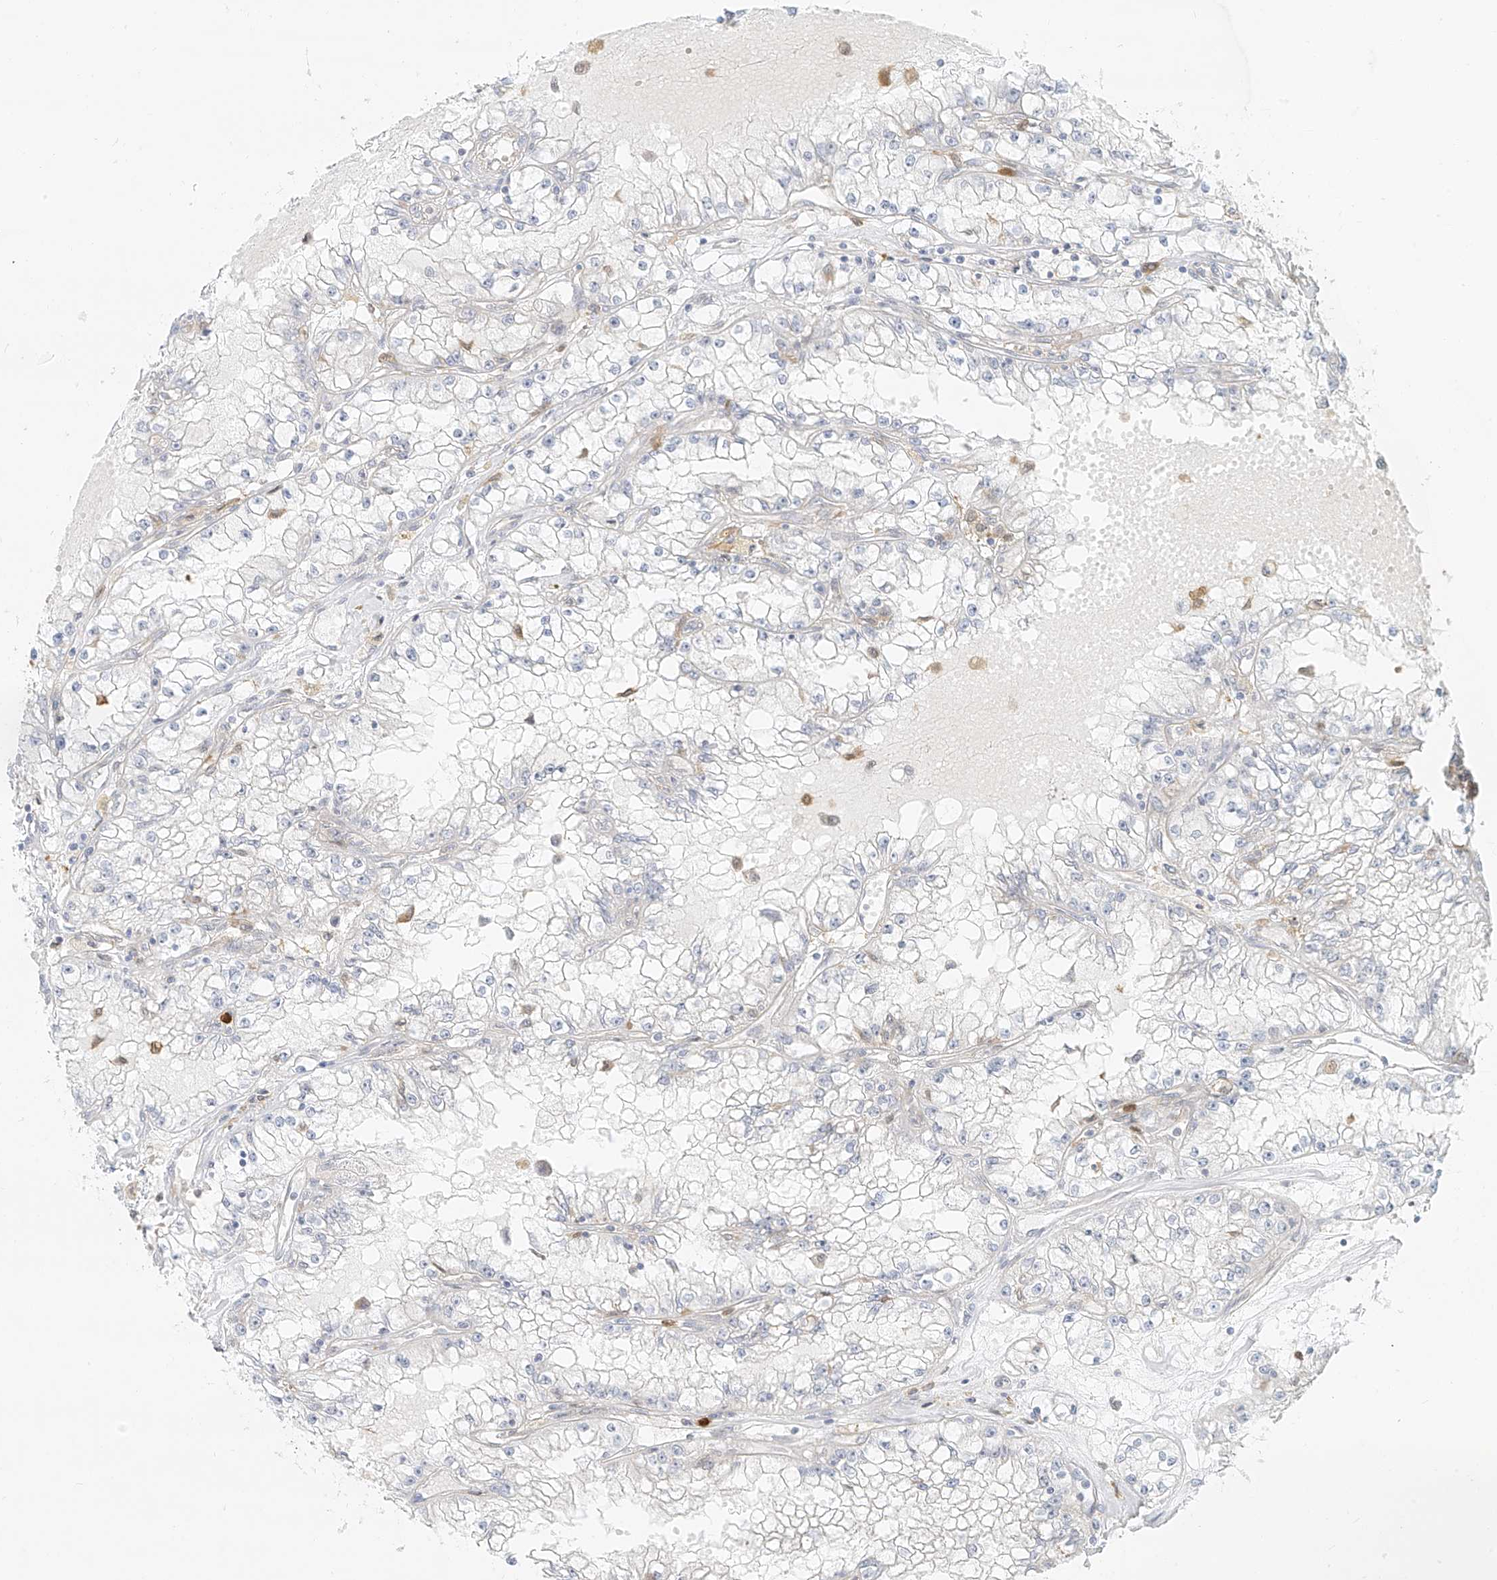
{"staining": {"intensity": "negative", "quantity": "none", "location": "none"}, "tissue": "renal cancer", "cell_type": "Tumor cells", "image_type": "cancer", "snomed": [{"axis": "morphology", "description": "Adenocarcinoma, NOS"}, {"axis": "topography", "description": "Kidney"}], "caption": "Tumor cells show no significant expression in adenocarcinoma (renal).", "gene": "PGD", "patient": {"sex": "male", "age": 56}}